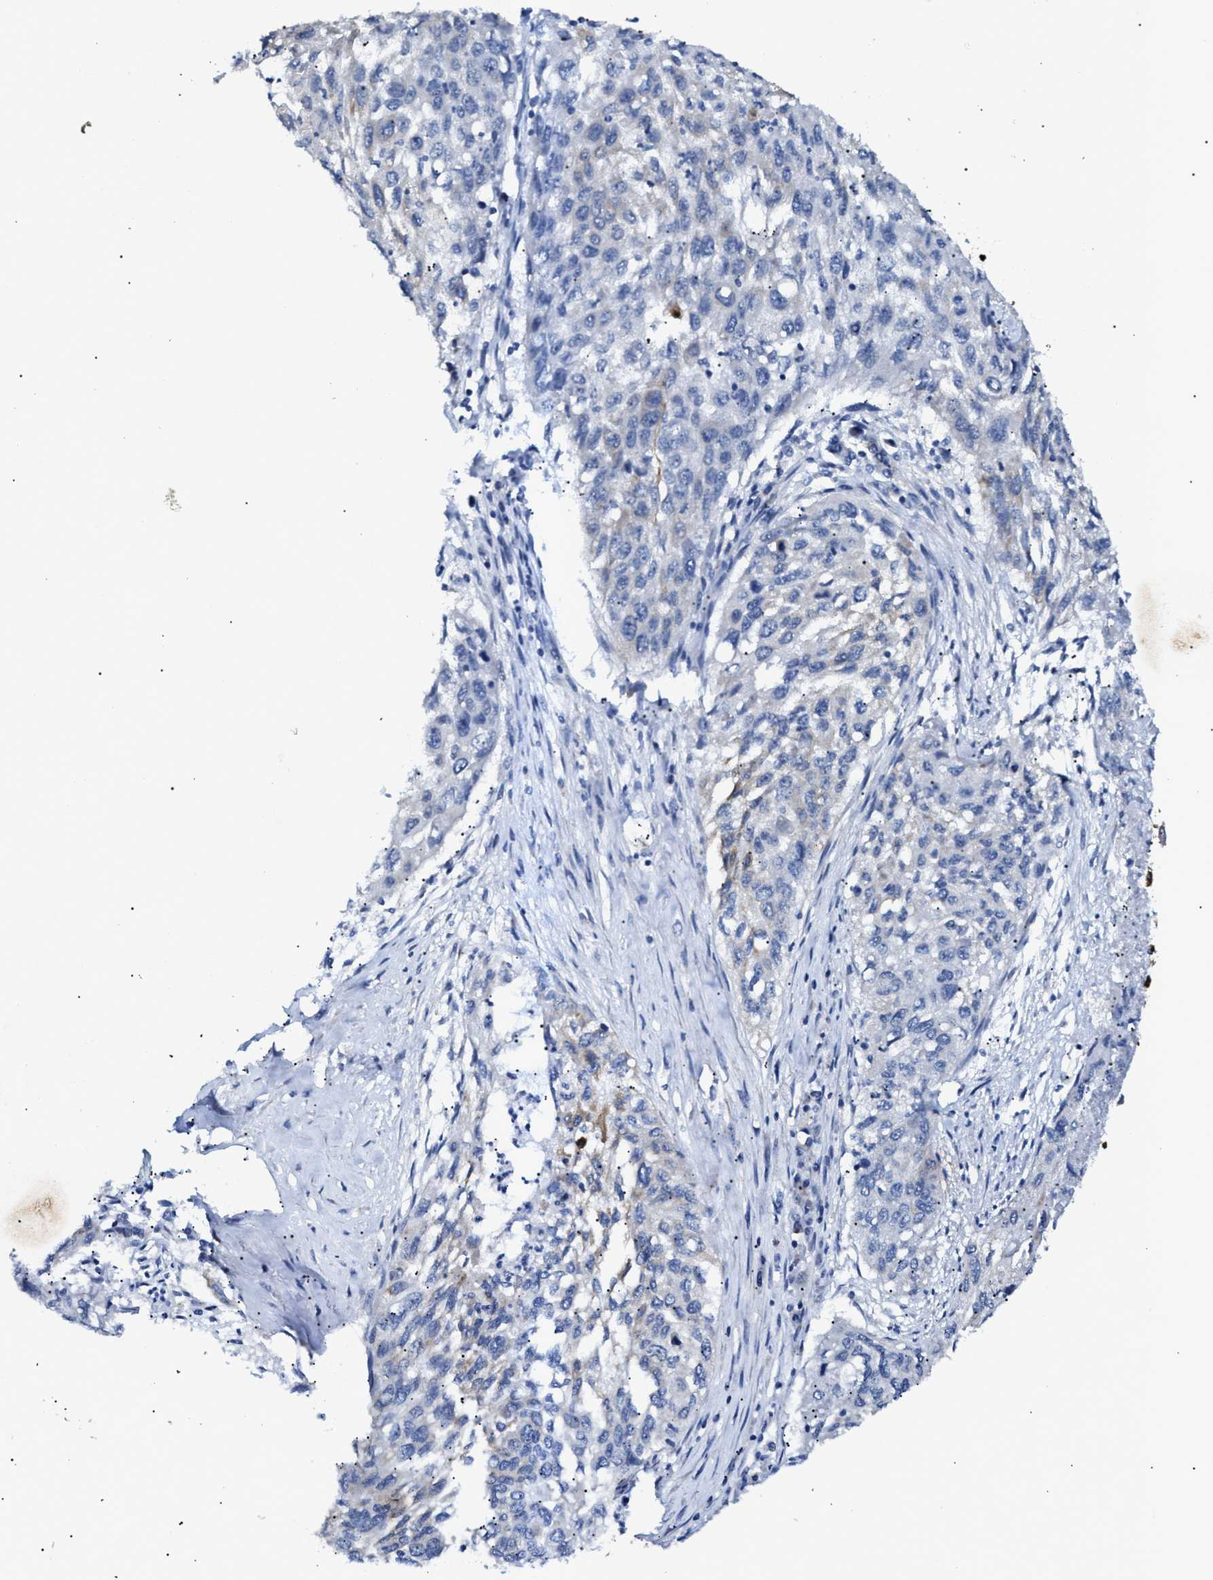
{"staining": {"intensity": "negative", "quantity": "none", "location": "none"}, "tissue": "lung cancer", "cell_type": "Tumor cells", "image_type": "cancer", "snomed": [{"axis": "morphology", "description": "Squamous cell carcinoma, NOS"}, {"axis": "topography", "description": "Lung"}], "caption": "IHC image of lung cancer stained for a protein (brown), which exhibits no positivity in tumor cells.", "gene": "JAG1", "patient": {"sex": "female", "age": 63}}